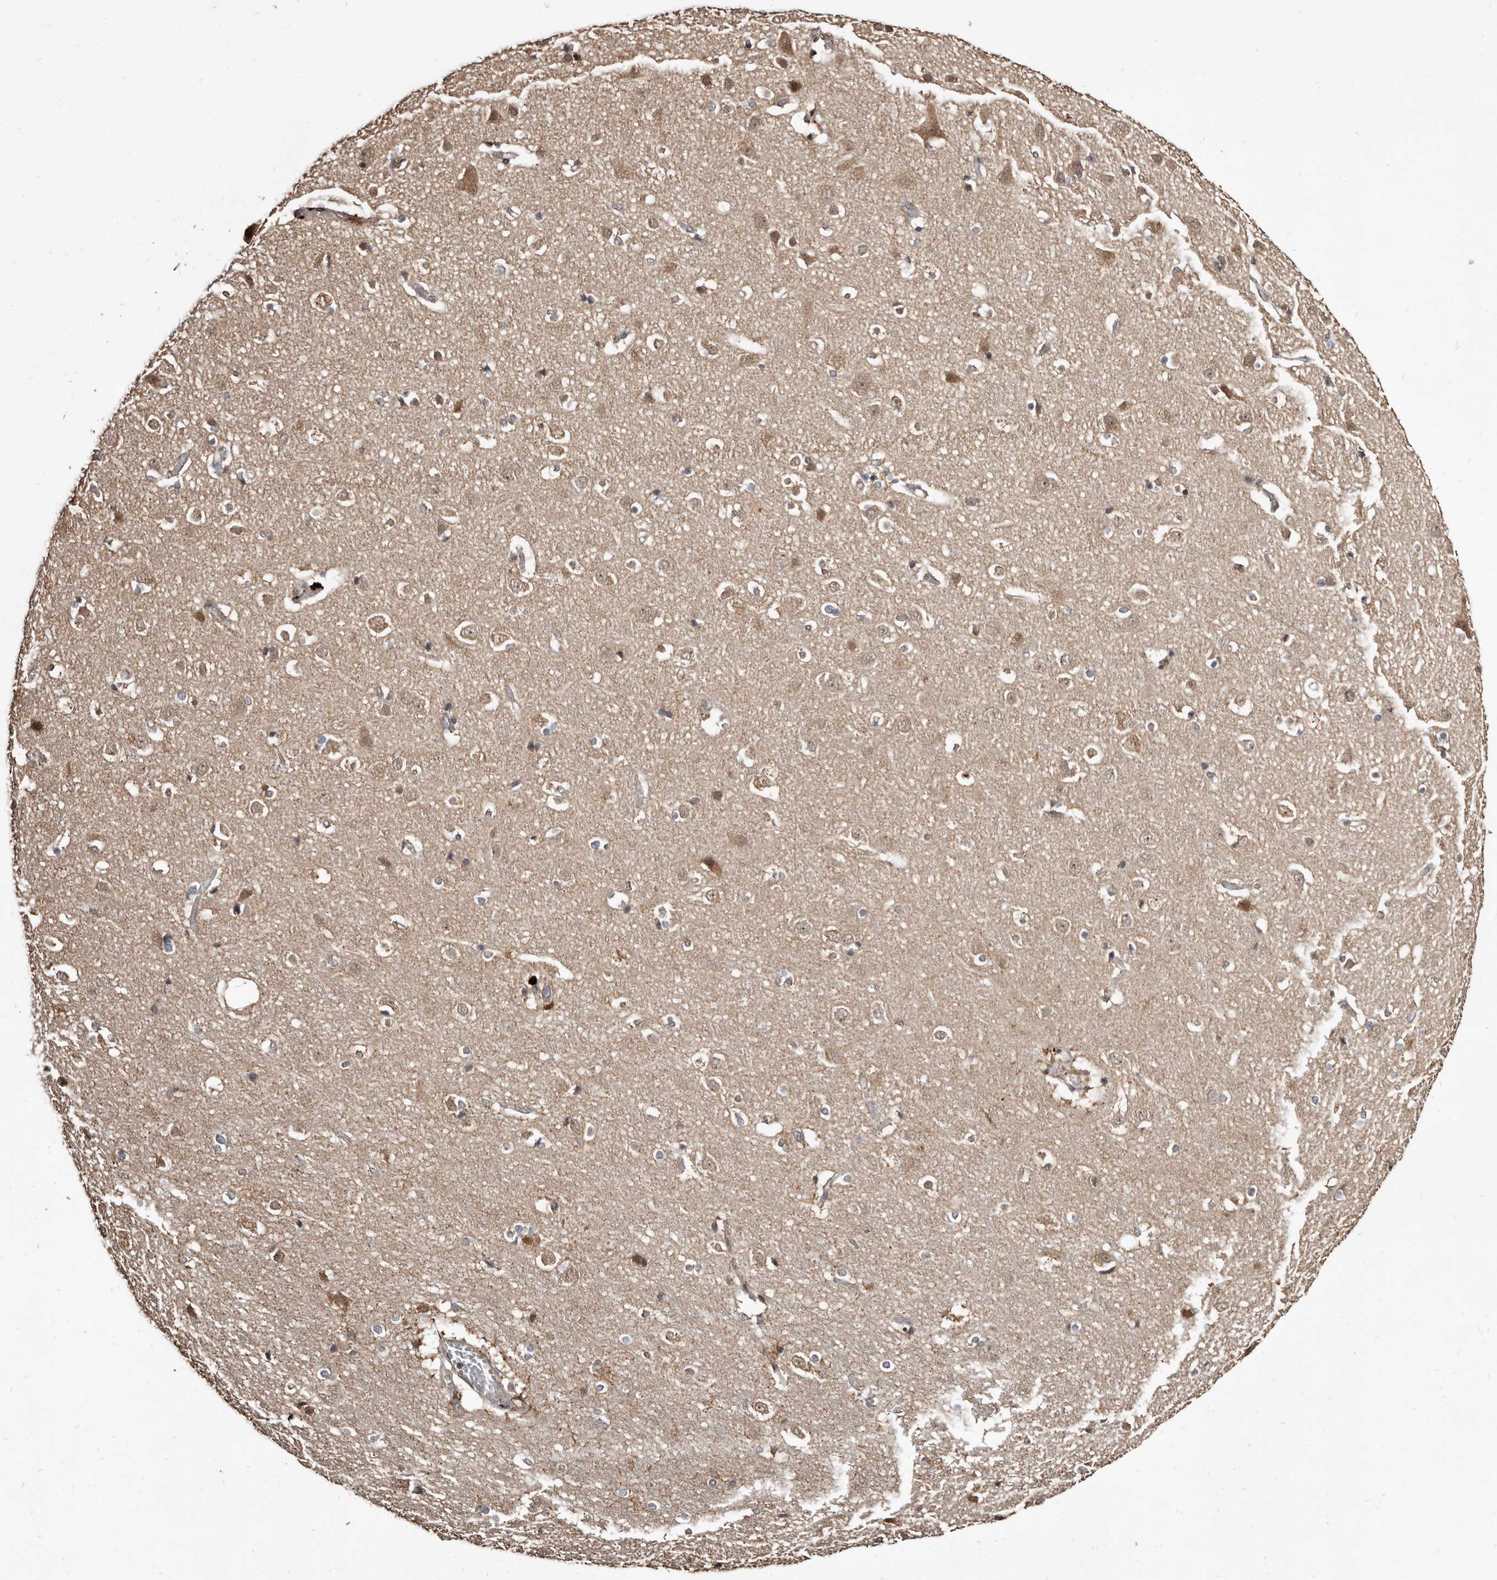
{"staining": {"intensity": "negative", "quantity": "none", "location": "none"}, "tissue": "cerebral cortex", "cell_type": "Endothelial cells", "image_type": "normal", "snomed": [{"axis": "morphology", "description": "Normal tissue, NOS"}, {"axis": "topography", "description": "Cerebral cortex"}], "caption": "DAB (3,3'-diaminobenzidine) immunohistochemical staining of normal human cerebral cortex shows no significant positivity in endothelial cells.", "gene": "AKAP7", "patient": {"sex": "male", "age": 54}}